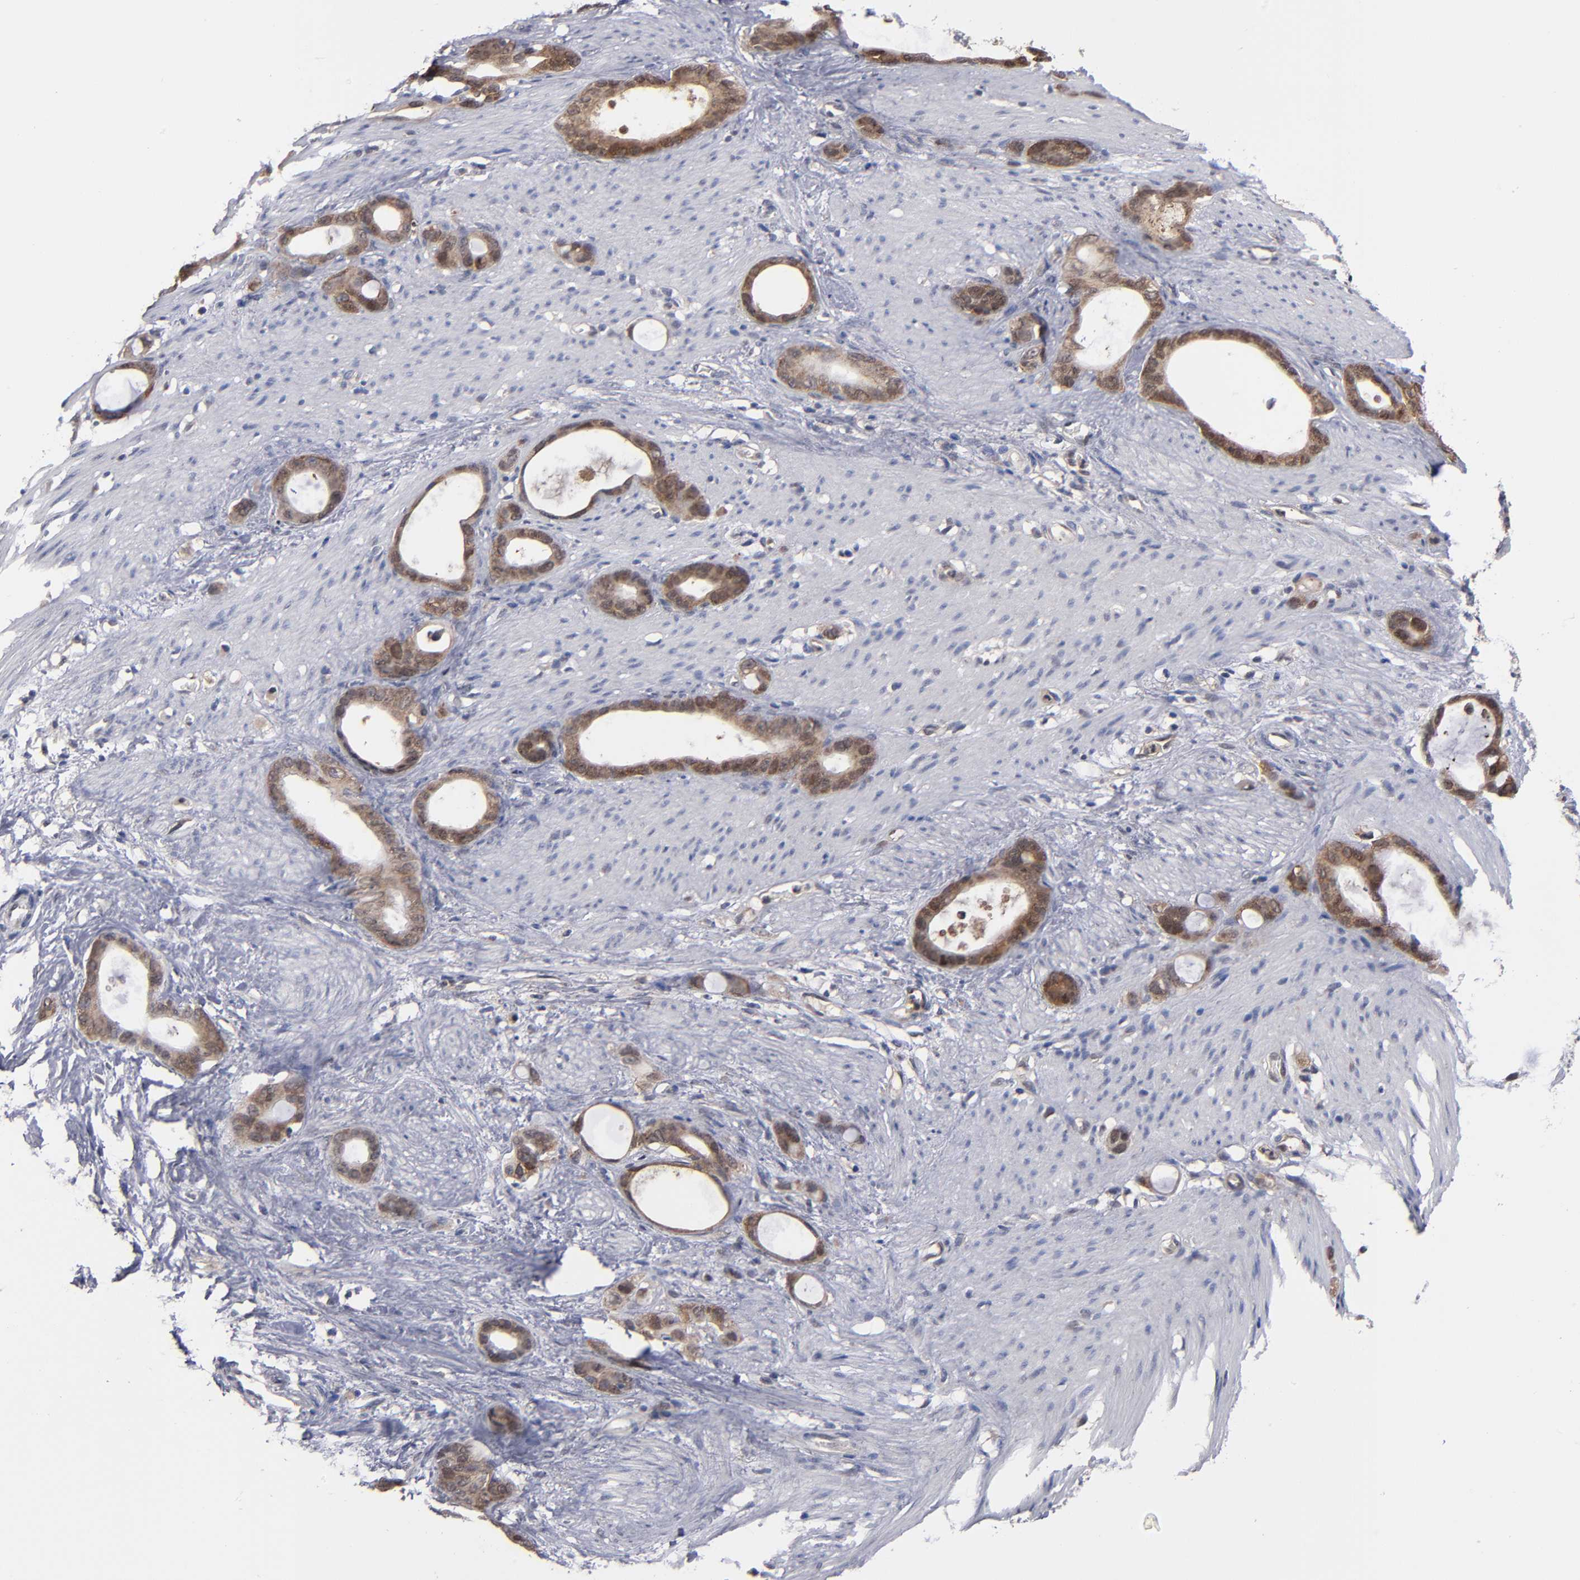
{"staining": {"intensity": "moderate", "quantity": ">75%", "location": "cytoplasmic/membranous"}, "tissue": "stomach cancer", "cell_type": "Tumor cells", "image_type": "cancer", "snomed": [{"axis": "morphology", "description": "Adenocarcinoma, NOS"}, {"axis": "topography", "description": "Stomach"}], "caption": "Immunohistochemistry (IHC) of human stomach cancer (adenocarcinoma) reveals medium levels of moderate cytoplasmic/membranous expression in about >75% of tumor cells.", "gene": "ALG13", "patient": {"sex": "female", "age": 75}}